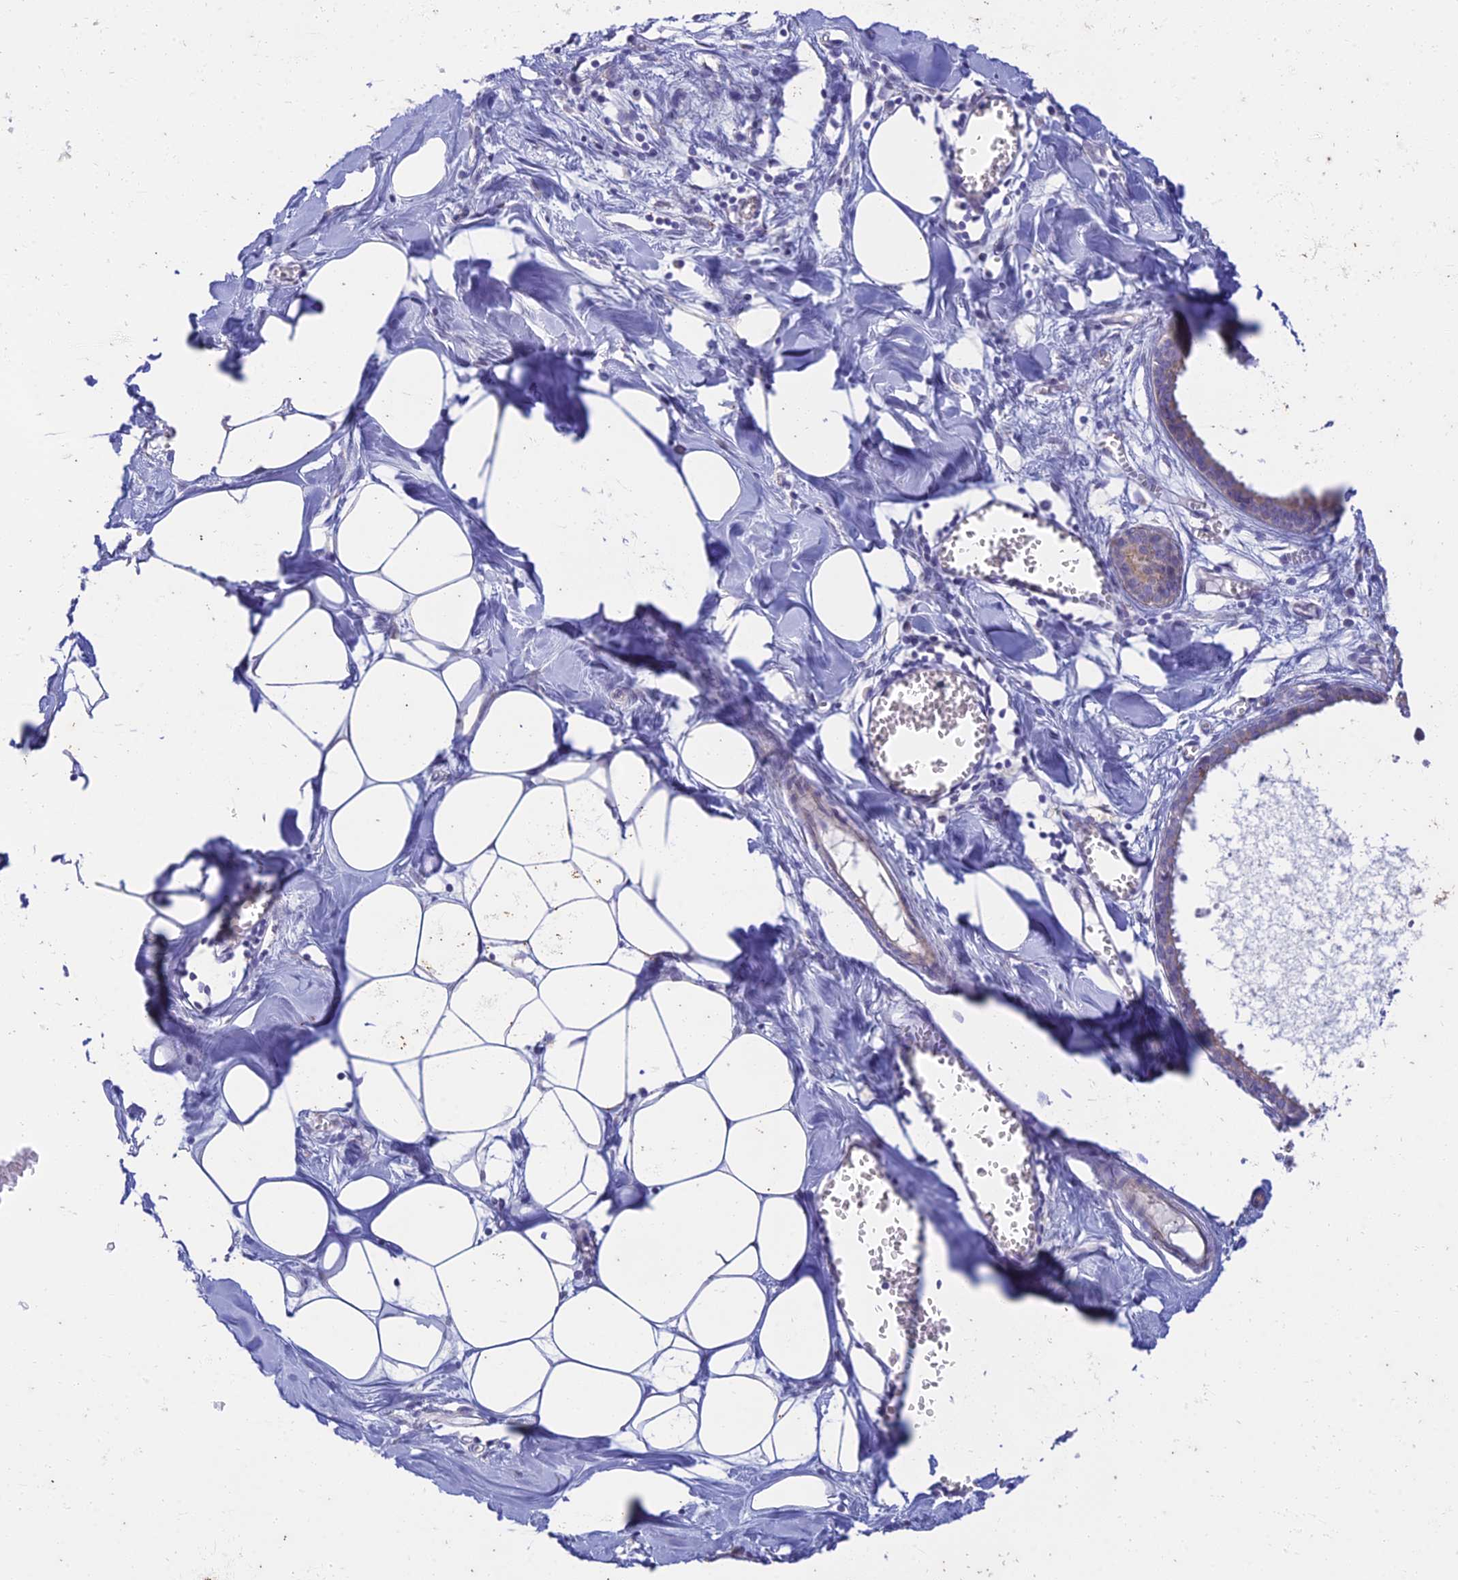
{"staining": {"intensity": "negative", "quantity": "none", "location": "none"}, "tissue": "breast", "cell_type": "Adipocytes", "image_type": "normal", "snomed": [{"axis": "morphology", "description": "Normal tissue, NOS"}, {"axis": "topography", "description": "Breast"}], "caption": "Unremarkable breast was stained to show a protein in brown. There is no significant positivity in adipocytes. The staining was performed using DAB (3,3'-diaminobenzidine) to visualize the protein expression in brown, while the nuclei were stained in blue with hematoxylin (Magnification: 20x).", "gene": "PTCD2", "patient": {"sex": "female", "age": 27}}